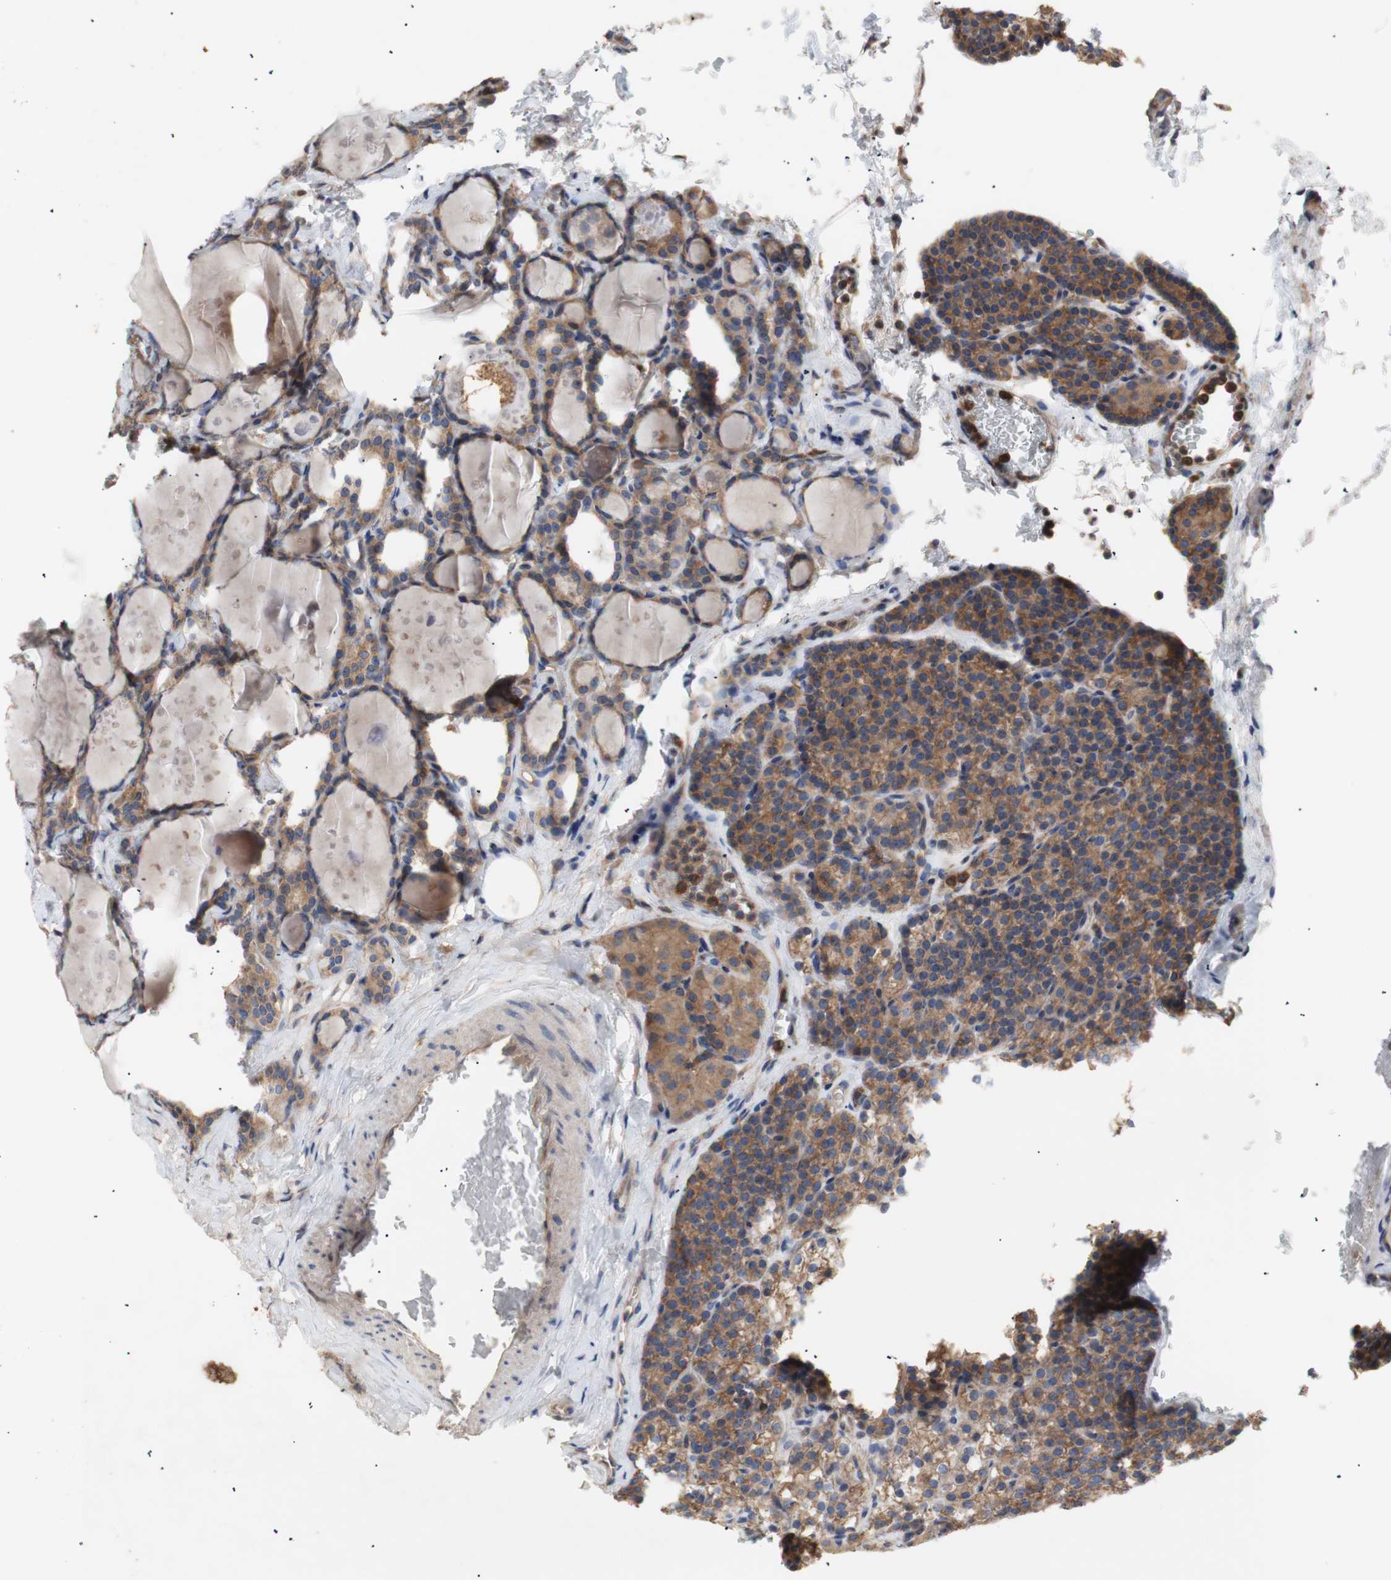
{"staining": {"intensity": "moderate", "quantity": ">75%", "location": "cytoplasmic/membranous"}, "tissue": "parathyroid gland", "cell_type": "Glandular cells", "image_type": "normal", "snomed": [{"axis": "morphology", "description": "Normal tissue, NOS"}, {"axis": "topography", "description": "Parathyroid gland"}], "caption": "Immunohistochemical staining of unremarkable human parathyroid gland demonstrates >75% levels of moderate cytoplasmic/membranous protein positivity in about >75% of glandular cells. (Stains: DAB in brown, nuclei in blue, Microscopy: brightfield microscopy at high magnification).", "gene": "IKBKG", "patient": {"sex": "female", "age": 57}}